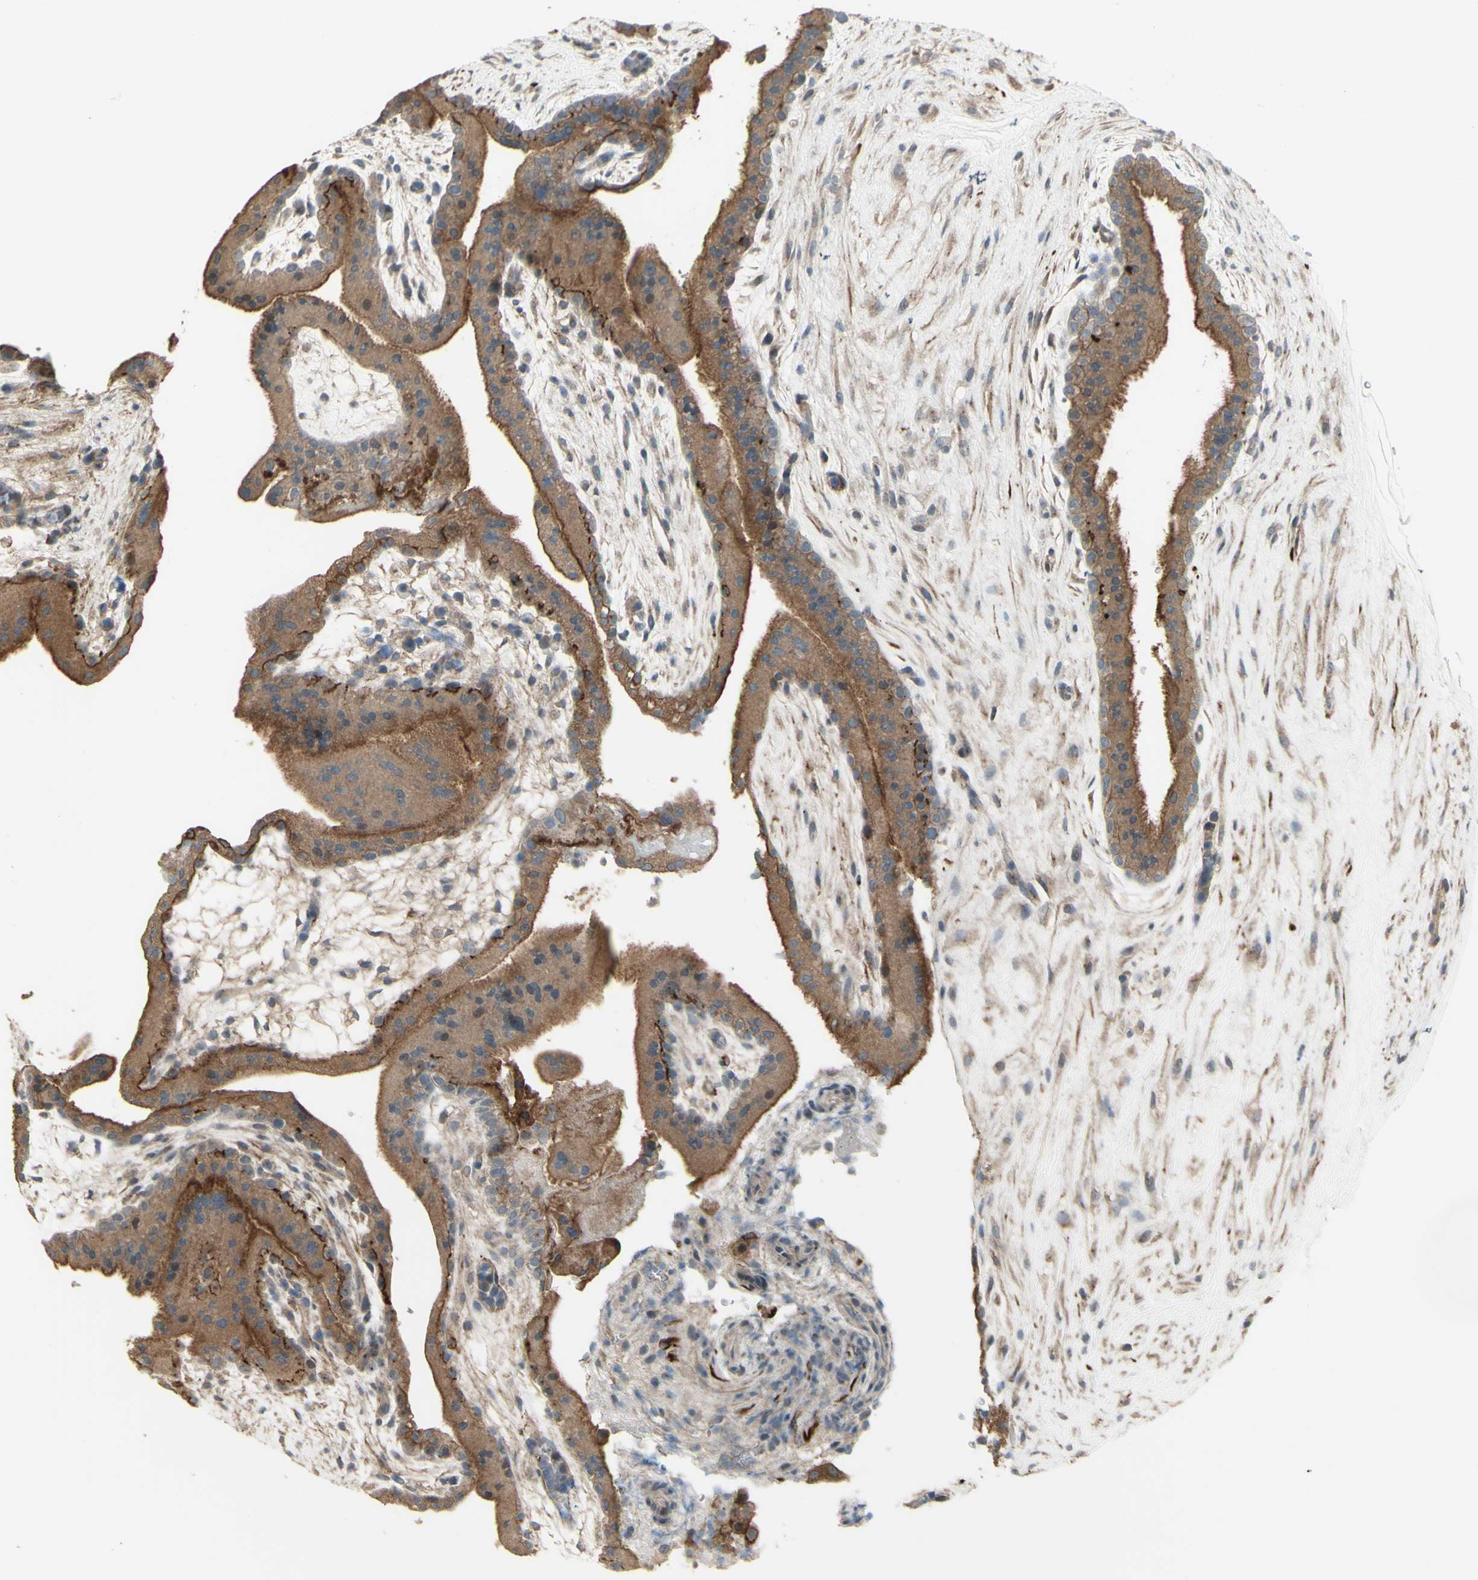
{"staining": {"intensity": "moderate", "quantity": ">75%", "location": "cytoplasmic/membranous"}, "tissue": "placenta", "cell_type": "Trophoblastic cells", "image_type": "normal", "snomed": [{"axis": "morphology", "description": "Normal tissue, NOS"}, {"axis": "topography", "description": "Placenta"}], "caption": "Brown immunohistochemical staining in unremarkable placenta exhibits moderate cytoplasmic/membranous positivity in about >75% of trophoblastic cells.", "gene": "GRAMD1B", "patient": {"sex": "female", "age": 19}}